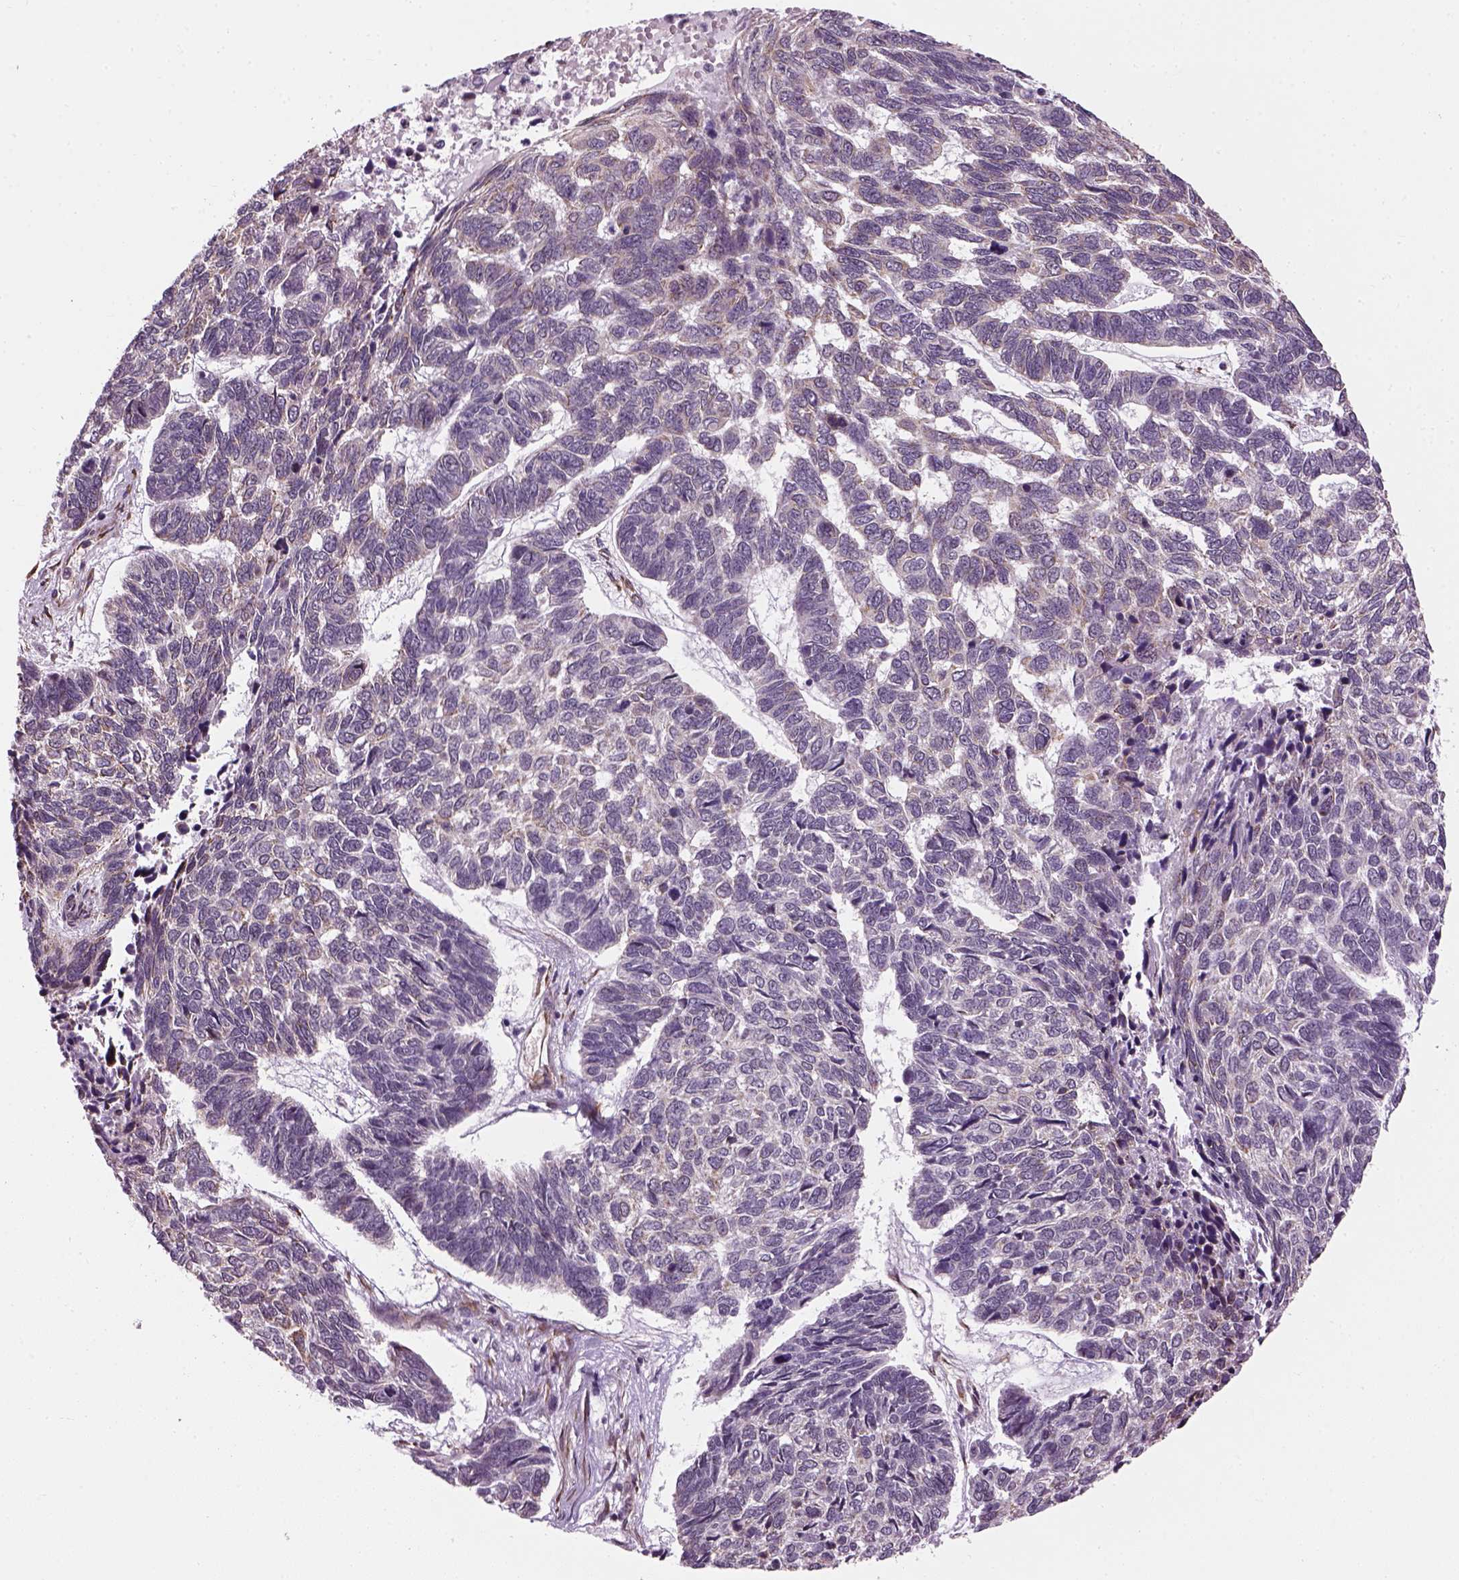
{"staining": {"intensity": "weak", "quantity": "25%-75%", "location": "cytoplasmic/membranous"}, "tissue": "skin cancer", "cell_type": "Tumor cells", "image_type": "cancer", "snomed": [{"axis": "morphology", "description": "Basal cell carcinoma"}, {"axis": "topography", "description": "Skin"}], "caption": "About 25%-75% of tumor cells in human skin cancer display weak cytoplasmic/membranous protein expression as visualized by brown immunohistochemical staining.", "gene": "XK", "patient": {"sex": "female", "age": 65}}